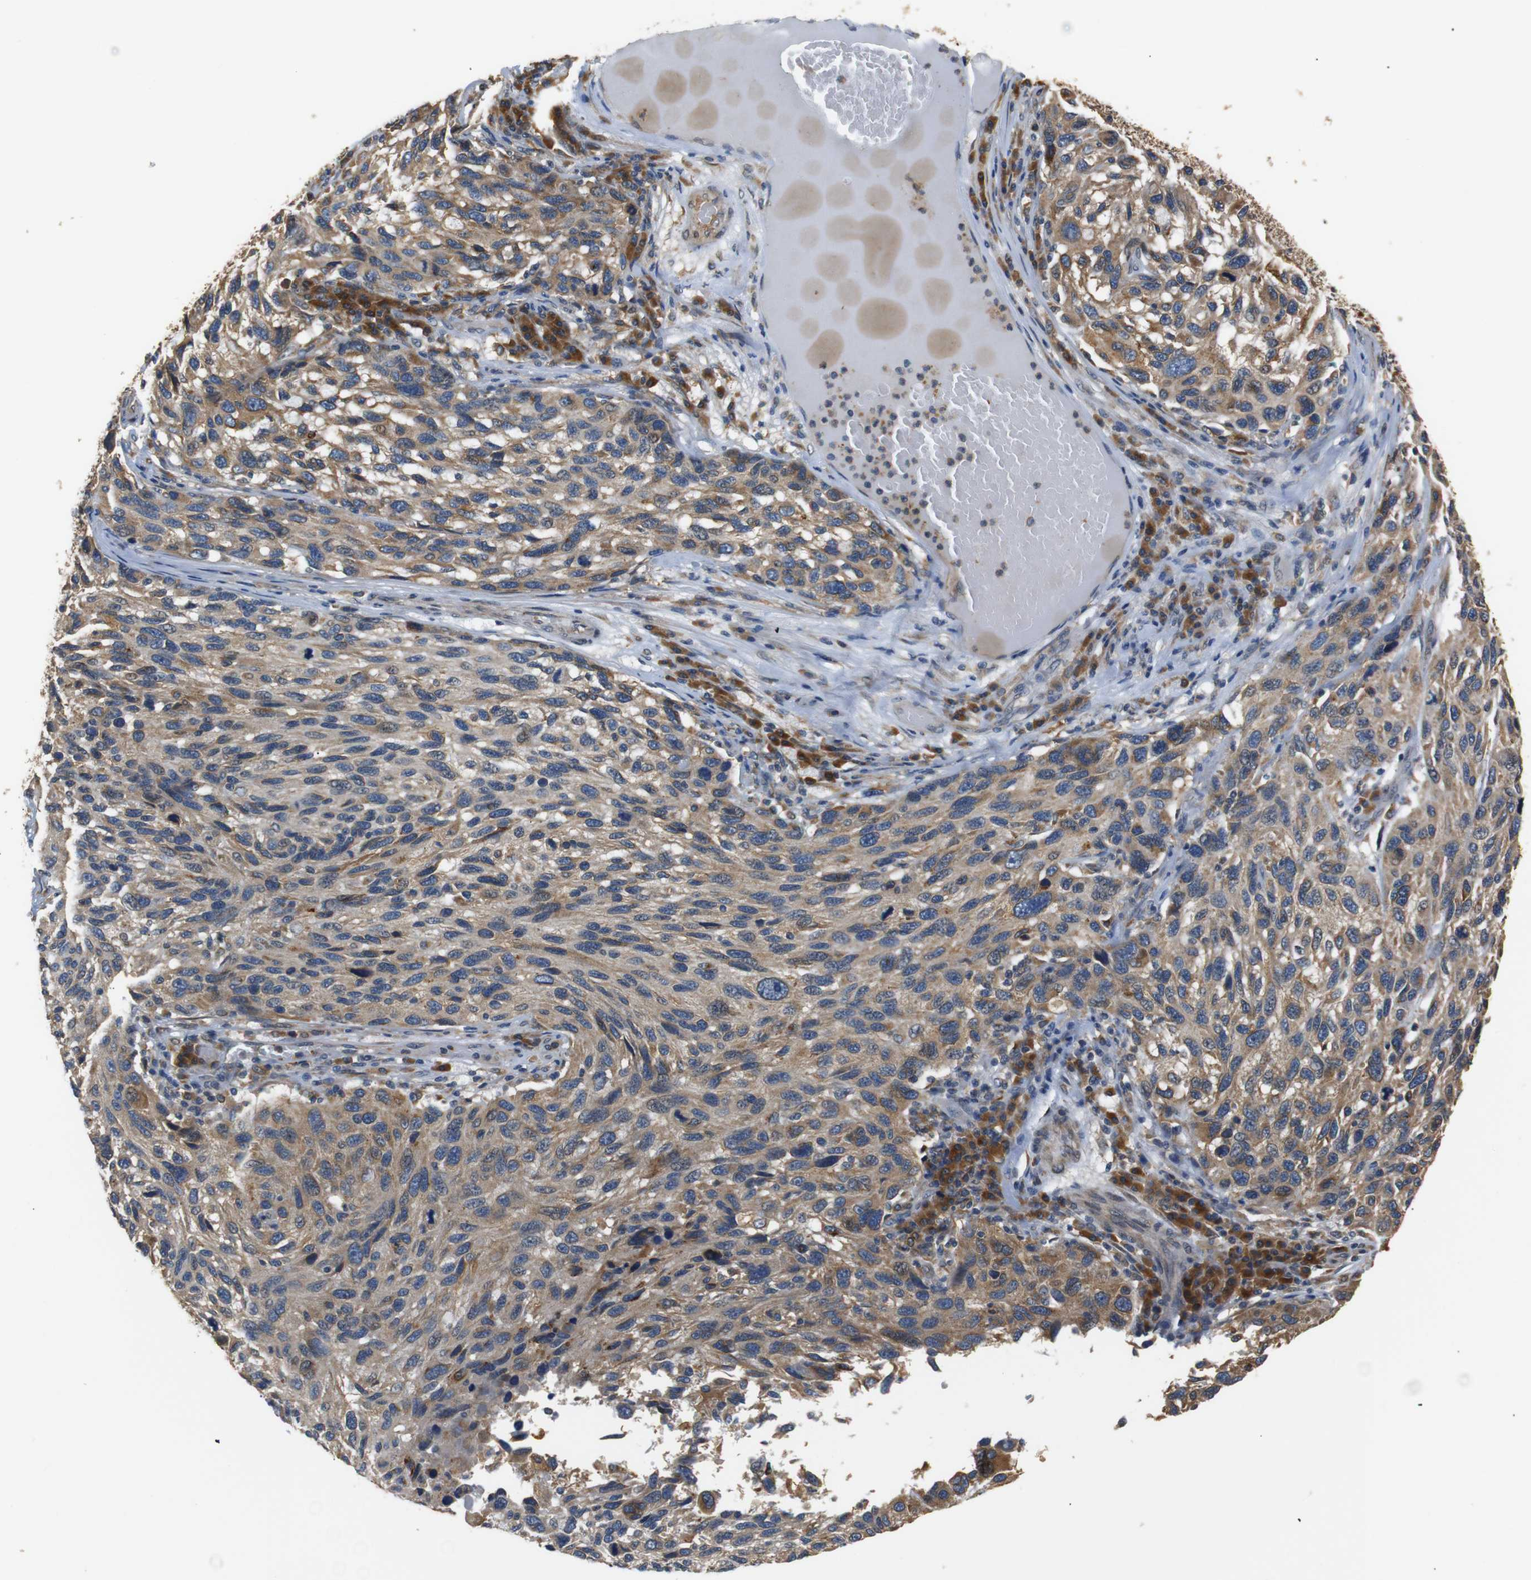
{"staining": {"intensity": "moderate", "quantity": ">75%", "location": "cytoplasmic/membranous"}, "tissue": "melanoma", "cell_type": "Tumor cells", "image_type": "cancer", "snomed": [{"axis": "morphology", "description": "Malignant melanoma, NOS"}, {"axis": "topography", "description": "Skin"}], "caption": "IHC photomicrograph of melanoma stained for a protein (brown), which demonstrates medium levels of moderate cytoplasmic/membranous staining in about >75% of tumor cells.", "gene": "TMED2", "patient": {"sex": "male", "age": 53}}